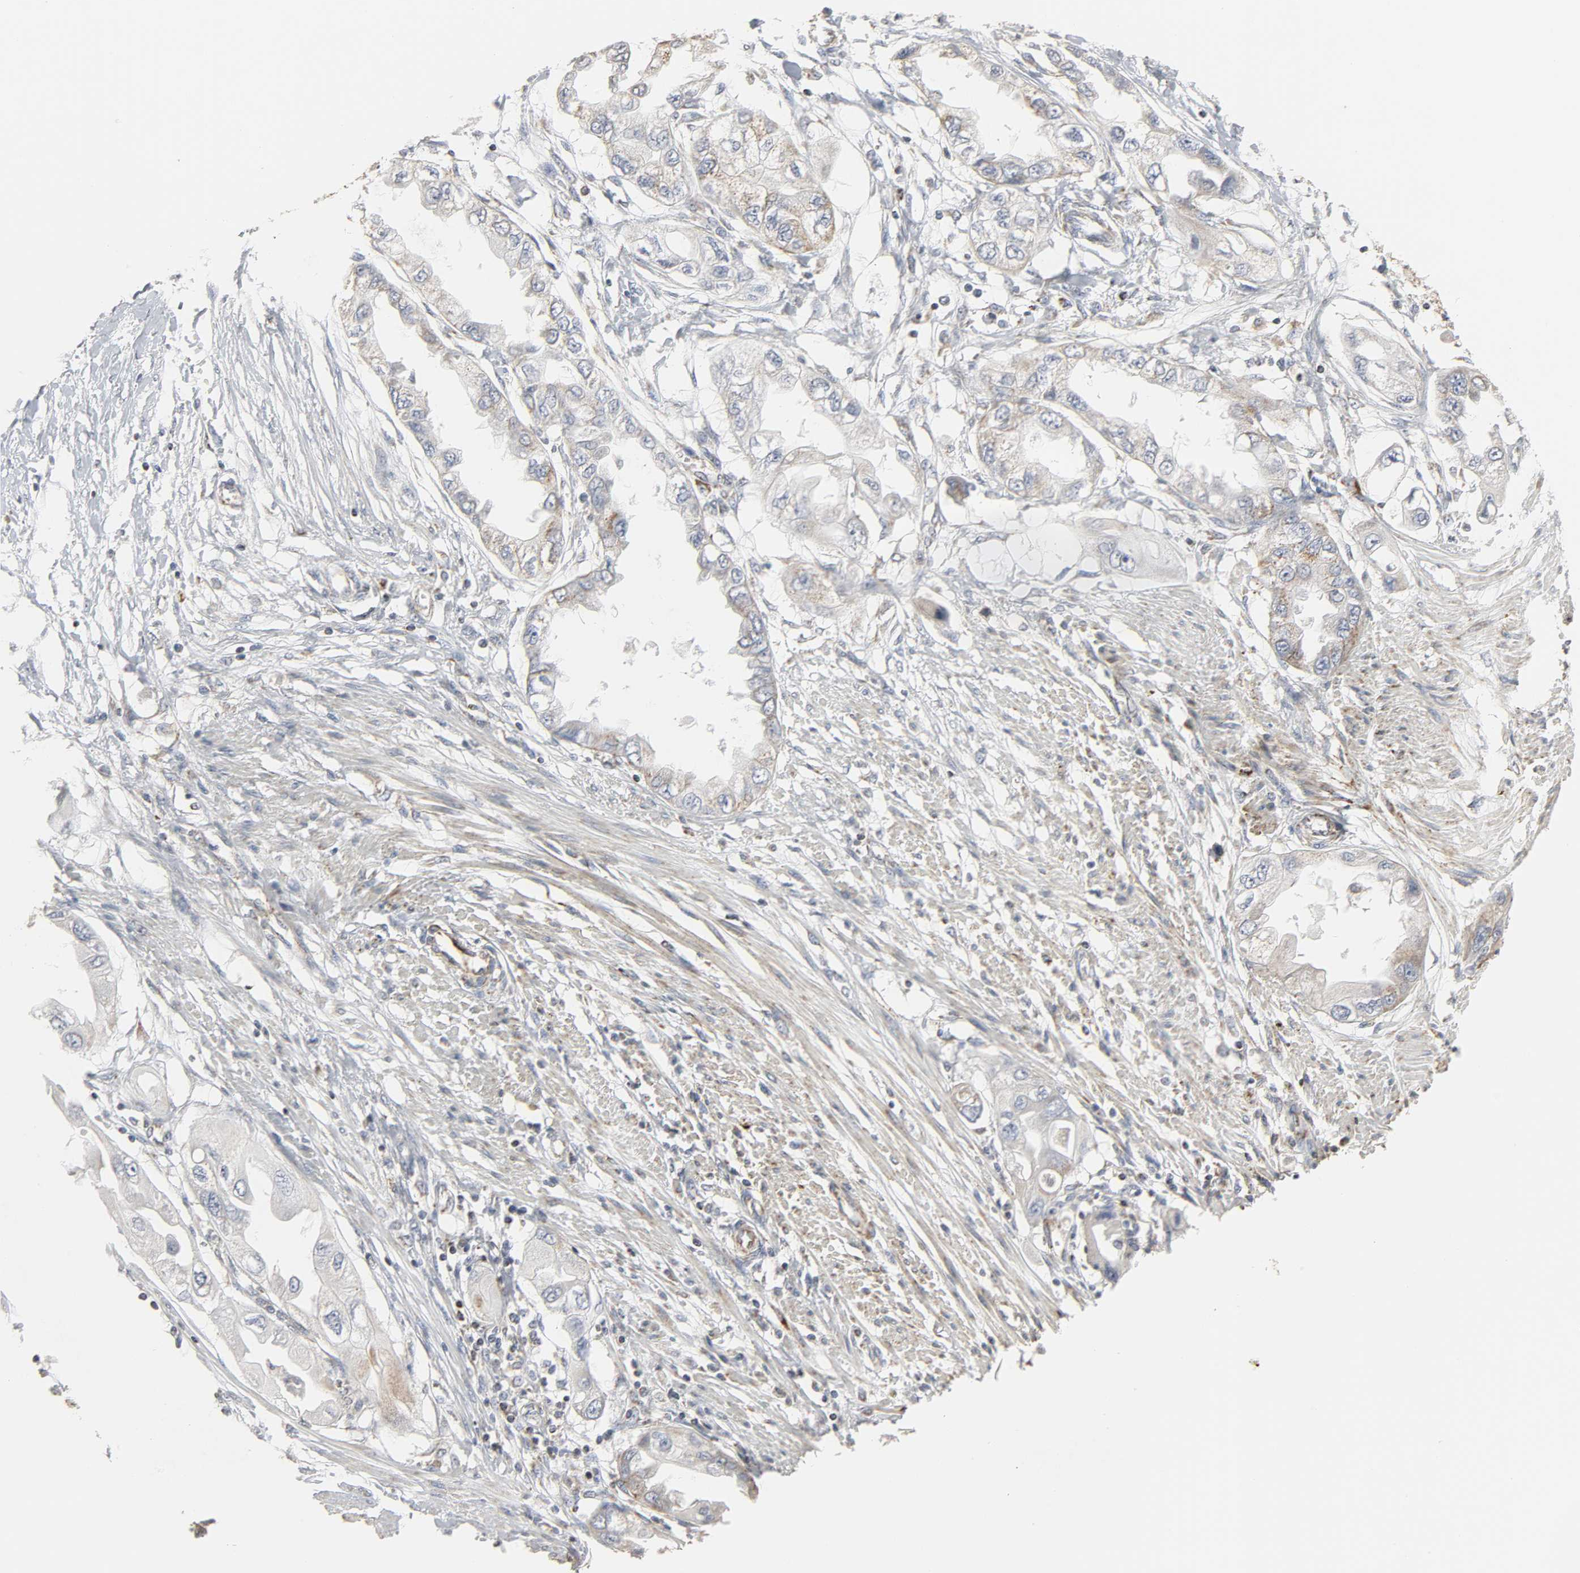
{"staining": {"intensity": "weak", "quantity": "<25%", "location": "cytoplasmic/membranous"}, "tissue": "endometrial cancer", "cell_type": "Tumor cells", "image_type": "cancer", "snomed": [{"axis": "morphology", "description": "Adenocarcinoma, NOS"}, {"axis": "topography", "description": "Endometrium"}], "caption": "Tumor cells are negative for brown protein staining in endometrial cancer.", "gene": "ACAT1", "patient": {"sex": "female", "age": 67}}